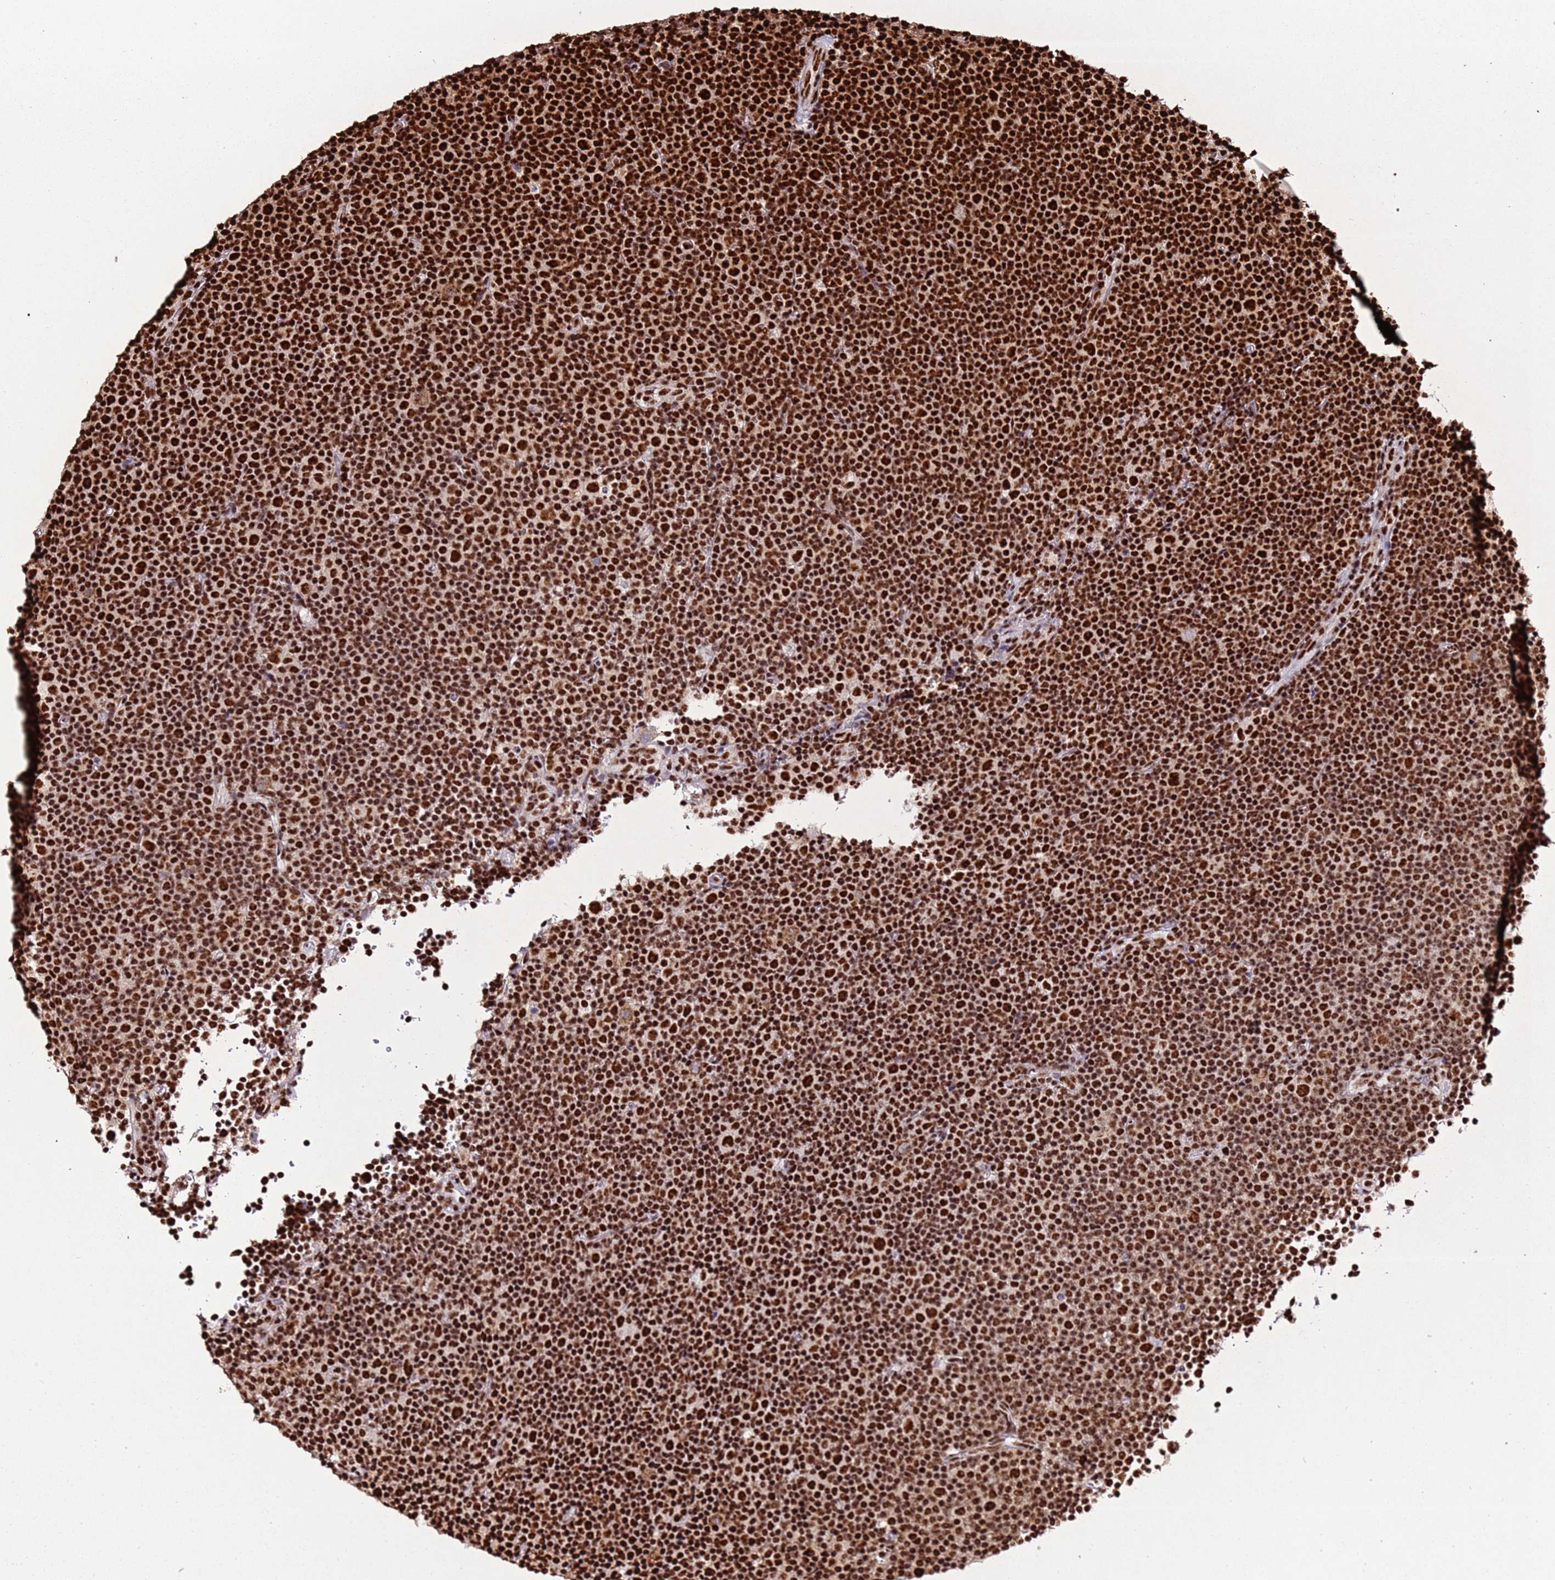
{"staining": {"intensity": "strong", "quantity": ">75%", "location": "nuclear"}, "tissue": "lymphoma", "cell_type": "Tumor cells", "image_type": "cancer", "snomed": [{"axis": "morphology", "description": "Malignant lymphoma, non-Hodgkin's type, Low grade"}, {"axis": "topography", "description": "Lymph node"}], "caption": "Strong nuclear protein positivity is present in approximately >75% of tumor cells in malignant lymphoma, non-Hodgkin's type (low-grade).", "gene": "C6orf226", "patient": {"sex": "female", "age": 67}}